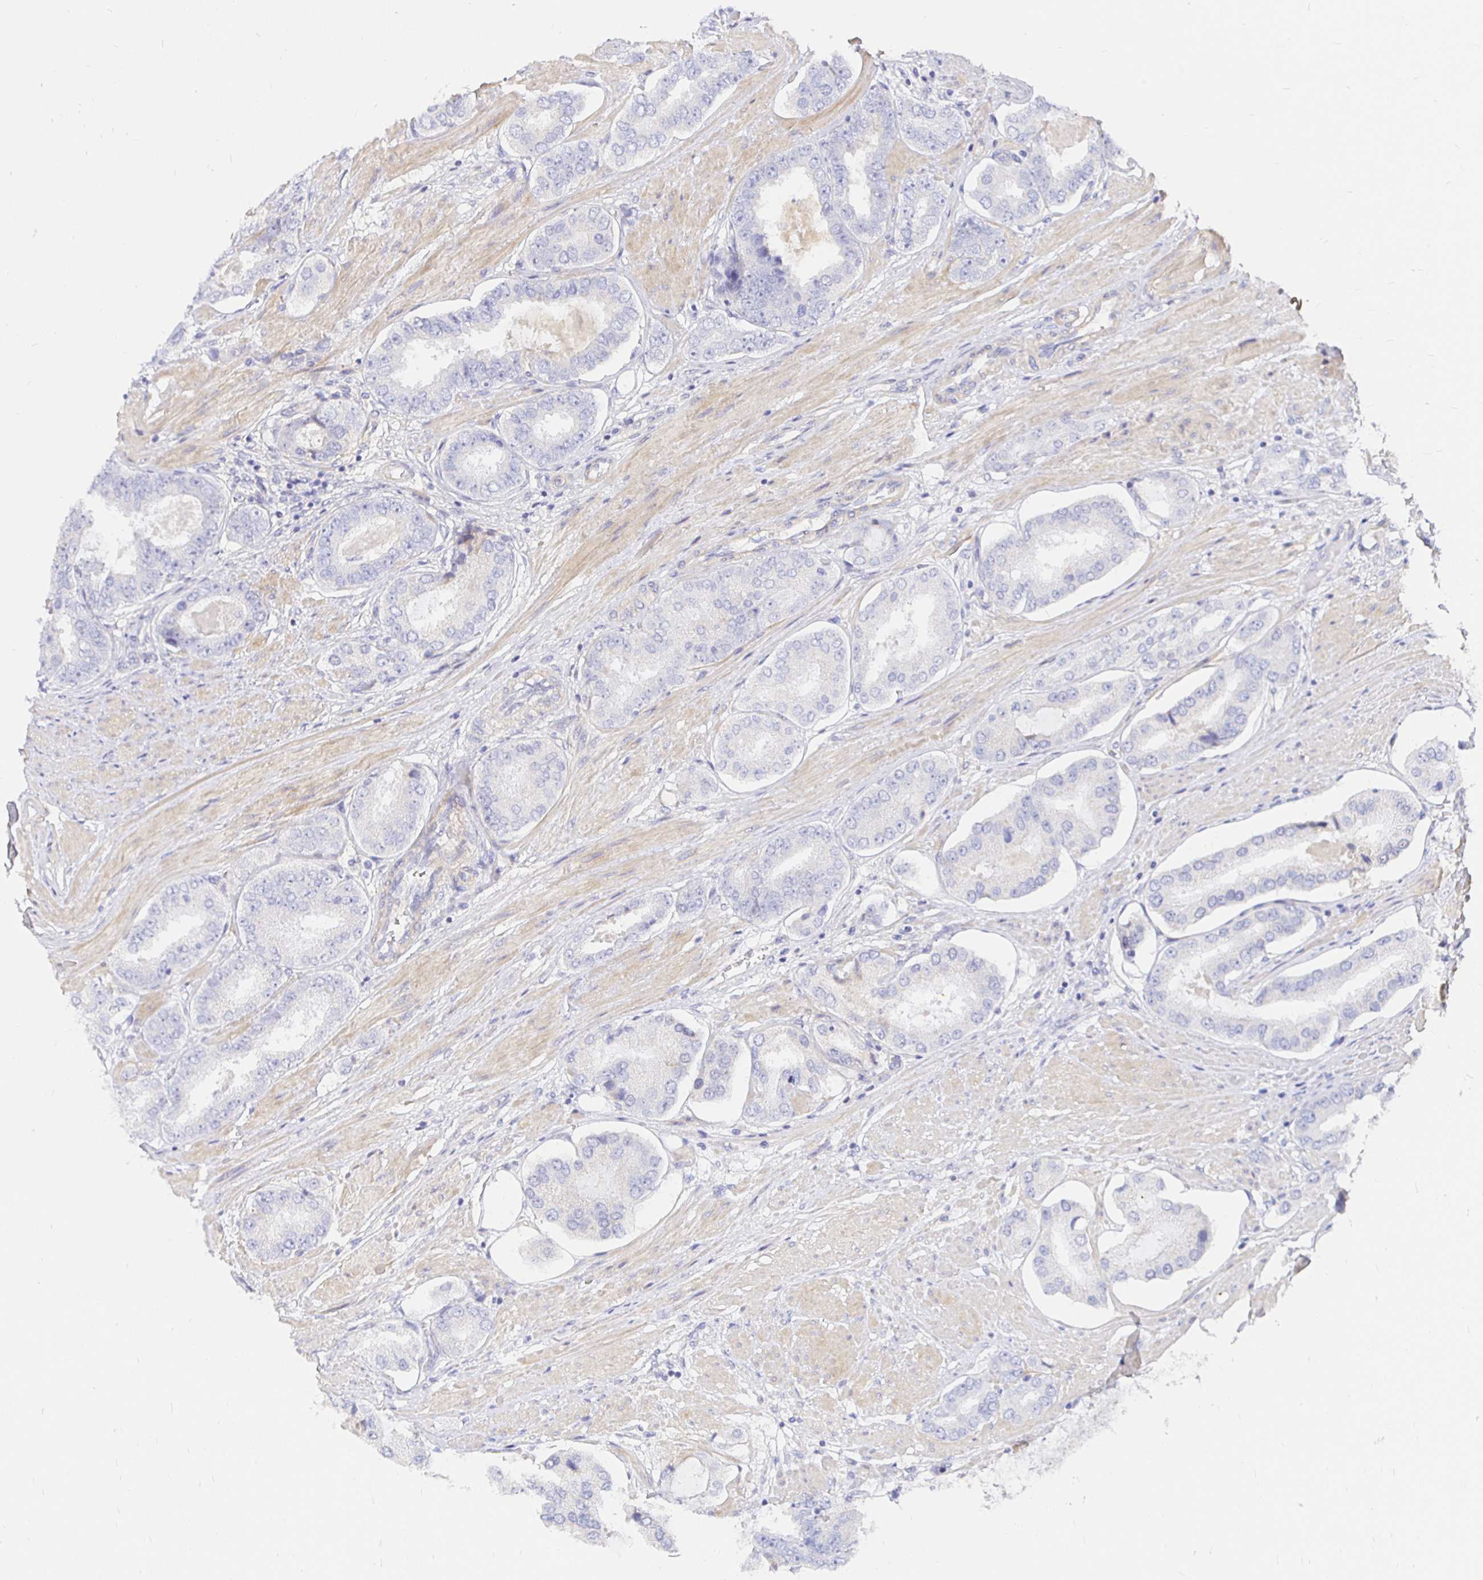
{"staining": {"intensity": "negative", "quantity": "none", "location": "none"}, "tissue": "prostate cancer", "cell_type": "Tumor cells", "image_type": "cancer", "snomed": [{"axis": "morphology", "description": "Adenocarcinoma, High grade"}, {"axis": "topography", "description": "Prostate"}], "caption": "Immunohistochemistry (IHC) histopathology image of human high-grade adenocarcinoma (prostate) stained for a protein (brown), which displays no staining in tumor cells.", "gene": "PALM2AKAP2", "patient": {"sex": "male", "age": 63}}